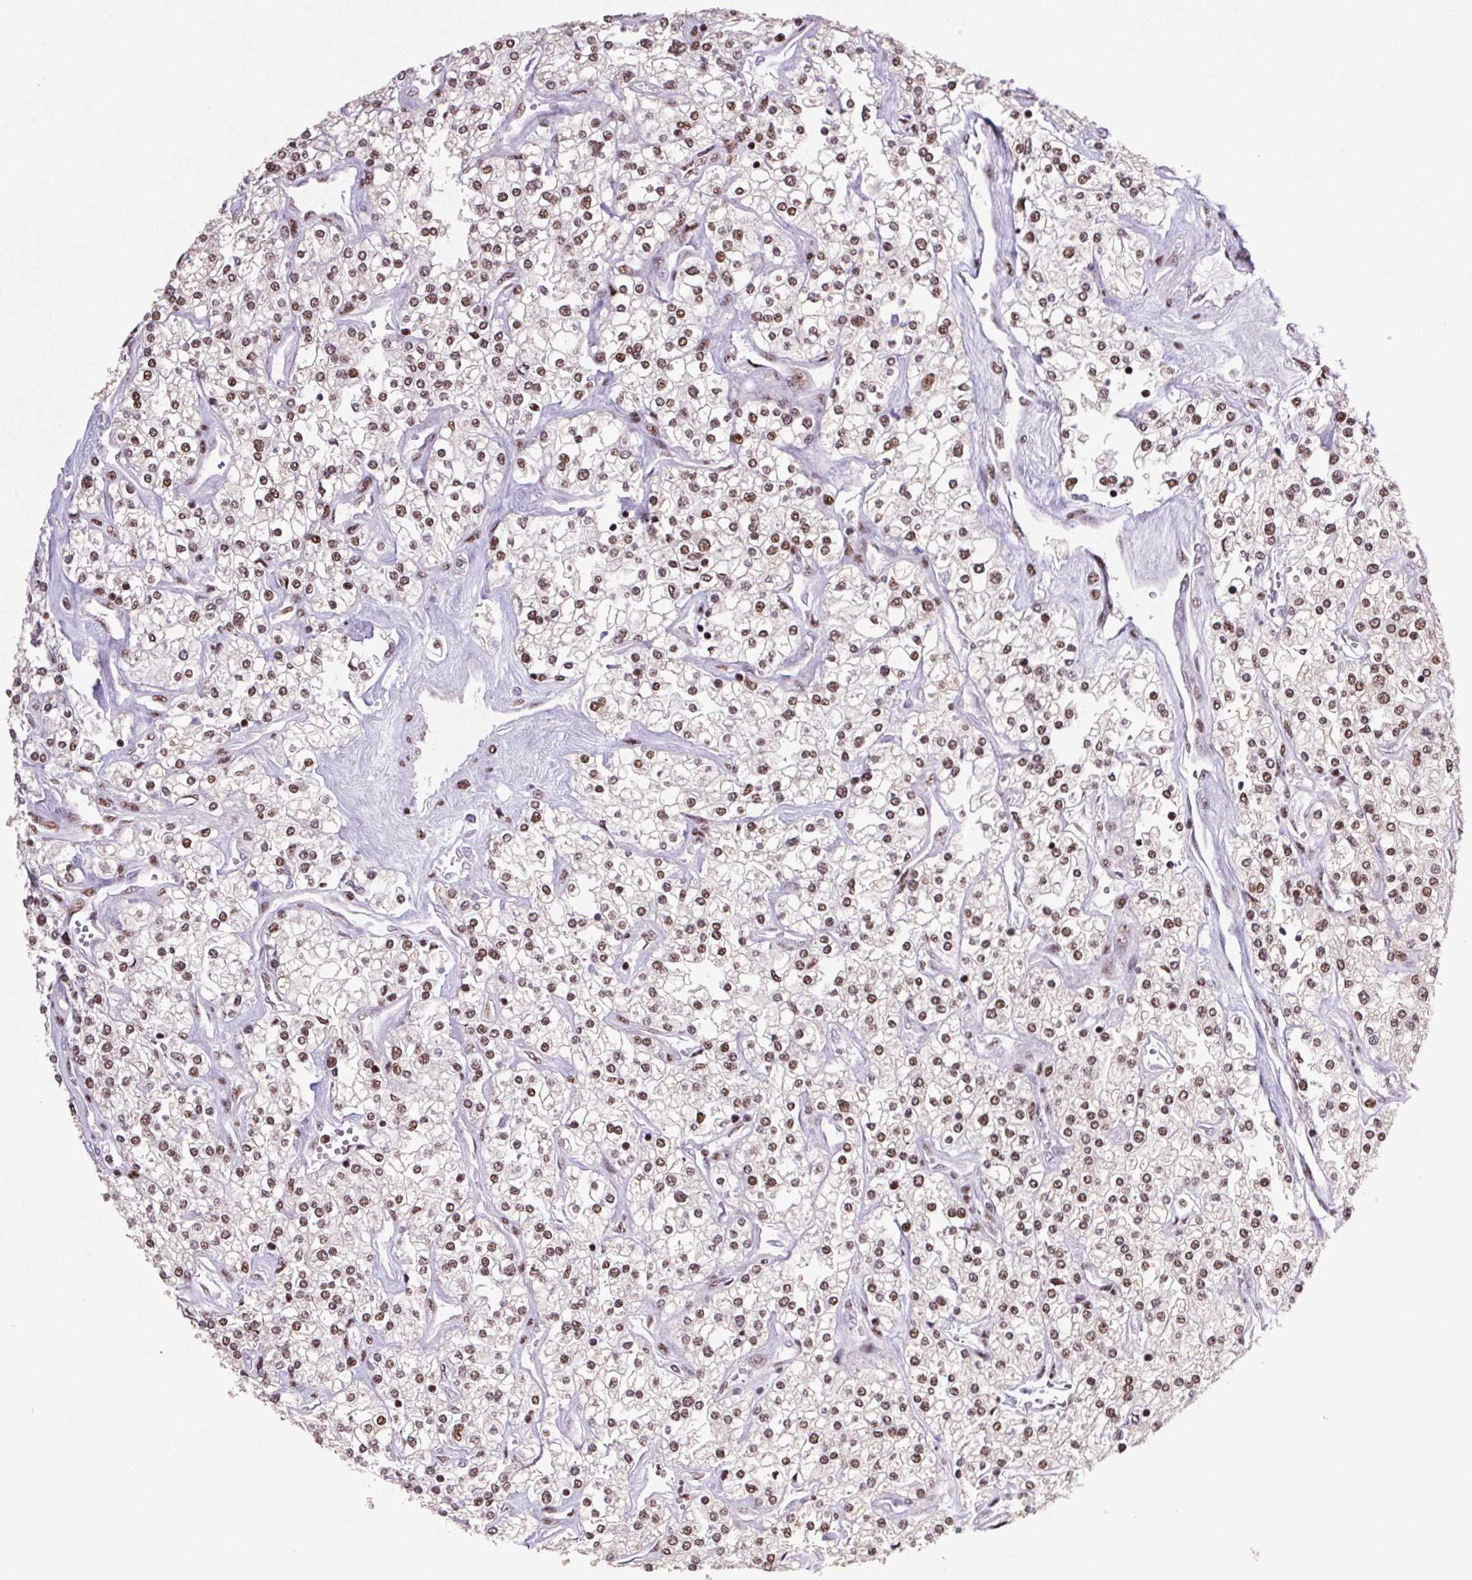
{"staining": {"intensity": "moderate", "quantity": ">75%", "location": "nuclear"}, "tissue": "renal cancer", "cell_type": "Tumor cells", "image_type": "cancer", "snomed": [{"axis": "morphology", "description": "Adenocarcinoma, NOS"}, {"axis": "topography", "description": "Kidney"}], "caption": "Protein staining of adenocarcinoma (renal) tissue shows moderate nuclear positivity in about >75% of tumor cells.", "gene": "LDLRAD4", "patient": {"sex": "male", "age": 80}}